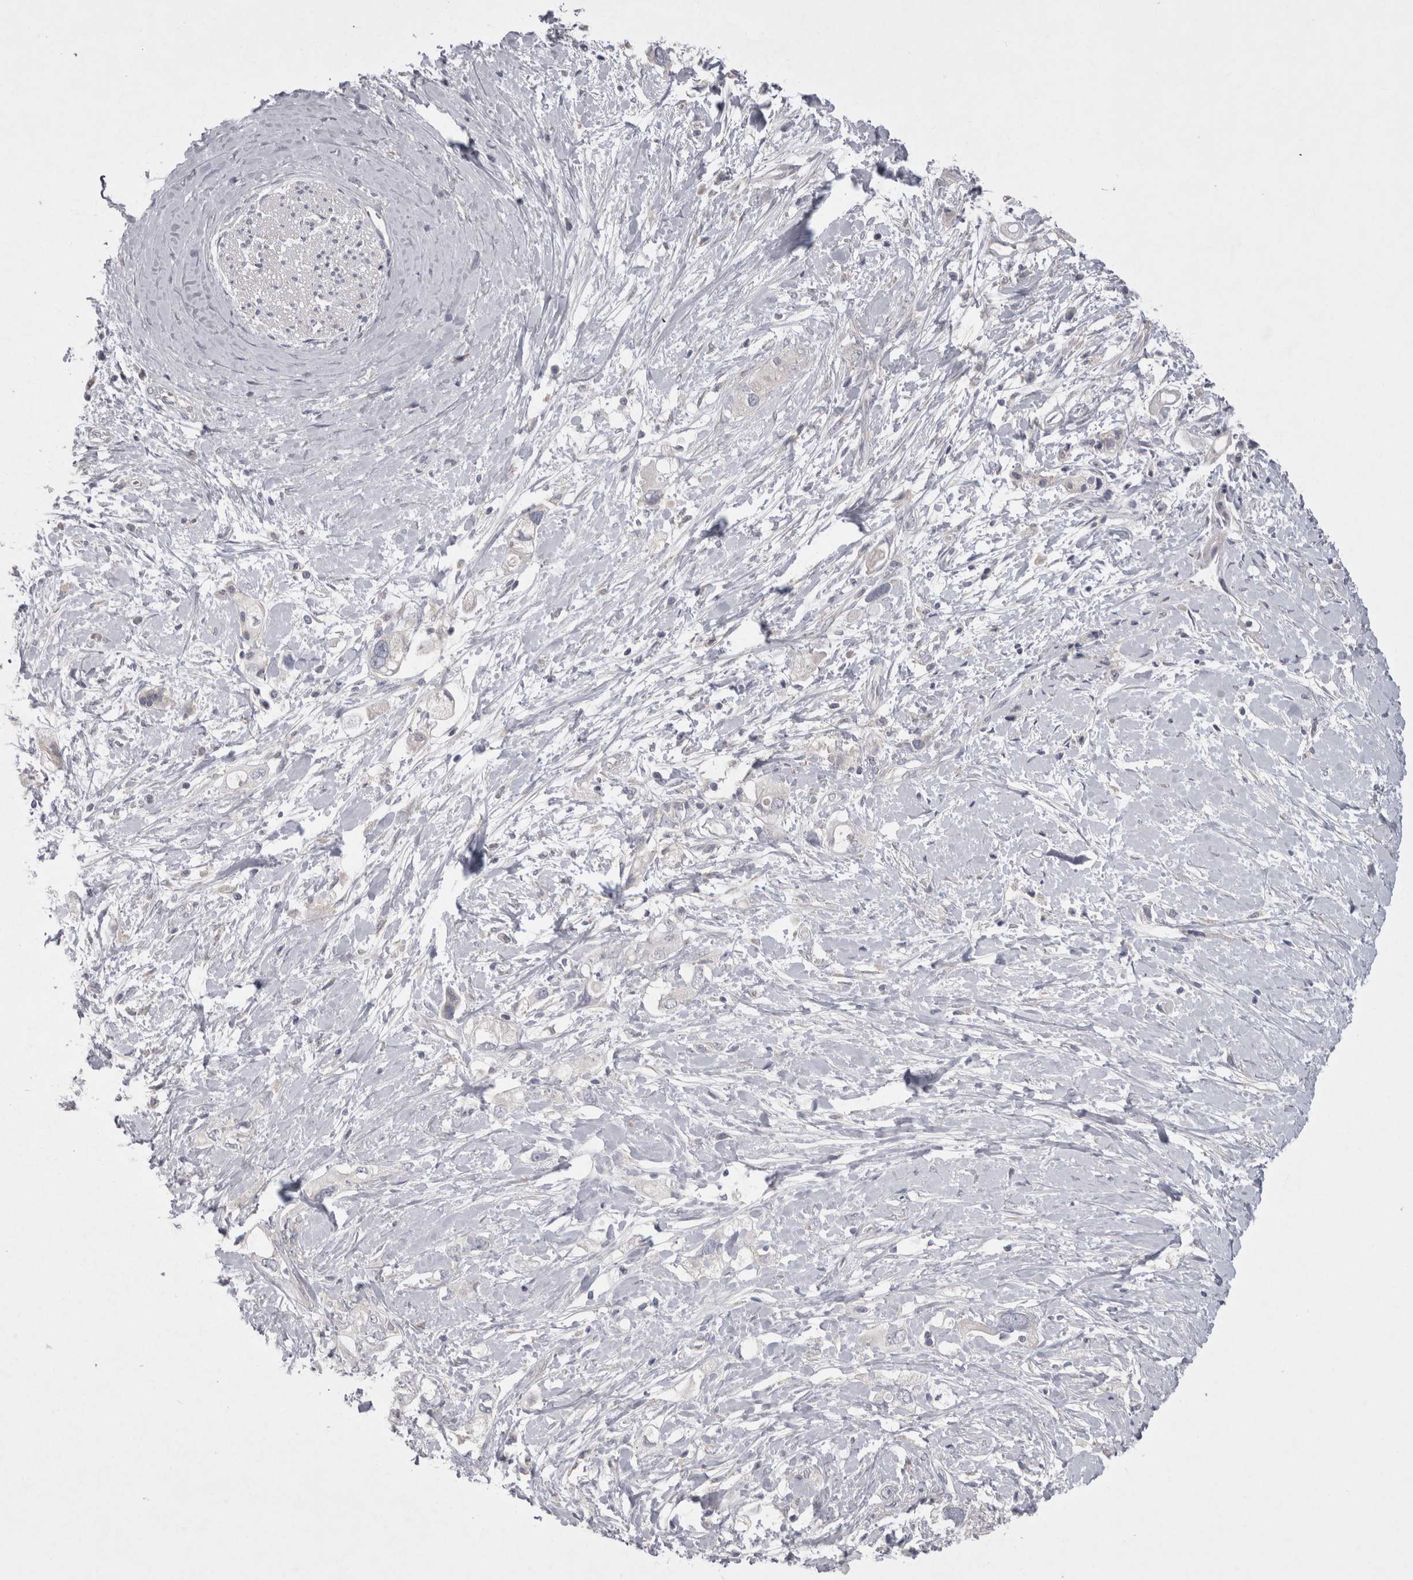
{"staining": {"intensity": "negative", "quantity": "none", "location": "none"}, "tissue": "pancreatic cancer", "cell_type": "Tumor cells", "image_type": "cancer", "snomed": [{"axis": "morphology", "description": "Adenocarcinoma, NOS"}, {"axis": "topography", "description": "Pancreas"}], "caption": "IHC photomicrograph of pancreatic cancer stained for a protein (brown), which exhibits no staining in tumor cells. (DAB (3,3'-diaminobenzidine) immunohistochemistry, high magnification).", "gene": "LRRC40", "patient": {"sex": "female", "age": 56}}